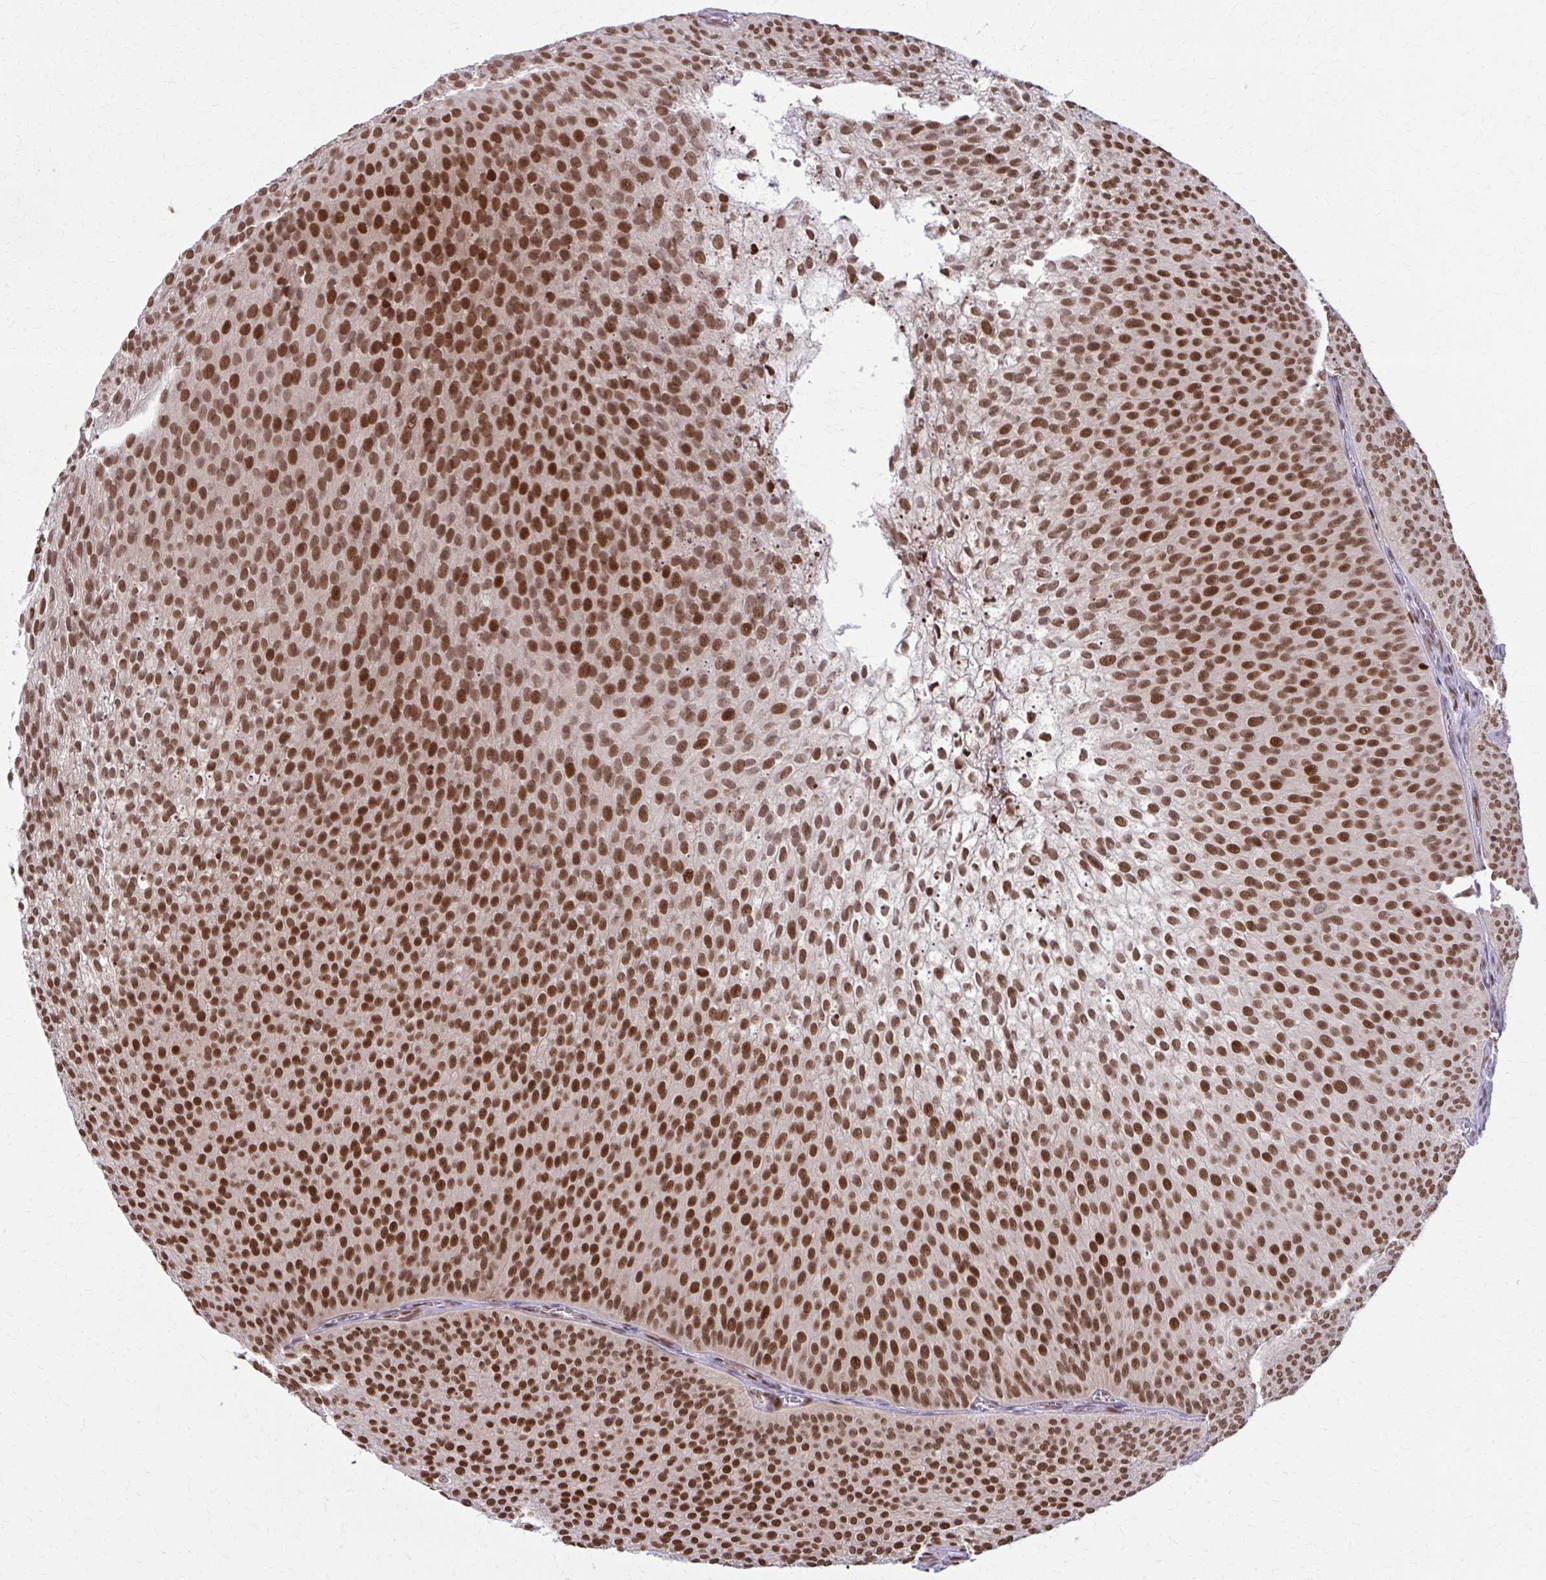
{"staining": {"intensity": "strong", "quantity": ">75%", "location": "nuclear"}, "tissue": "urothelial cancer", "cell_type": "Tumor cells", "image_type": "cancer", "snomed": [{"axis": "morphology", "description": "Urothelial carcinoma, Low grade"}, {"axis": "topography", "description": "Urinary bladder"}], "caption": "High-power microscopy captured an IHC image of urothelial carcinoma (low-grade), revealing strong nuclear expression in about >75% of tumor cells. Using DAB (brown) and hematoxylin (blue) stains, captured at high magnification using brightfield microscopy.", "gene": "ZNF559", "patient": {"sex": "male", "age": 91}}